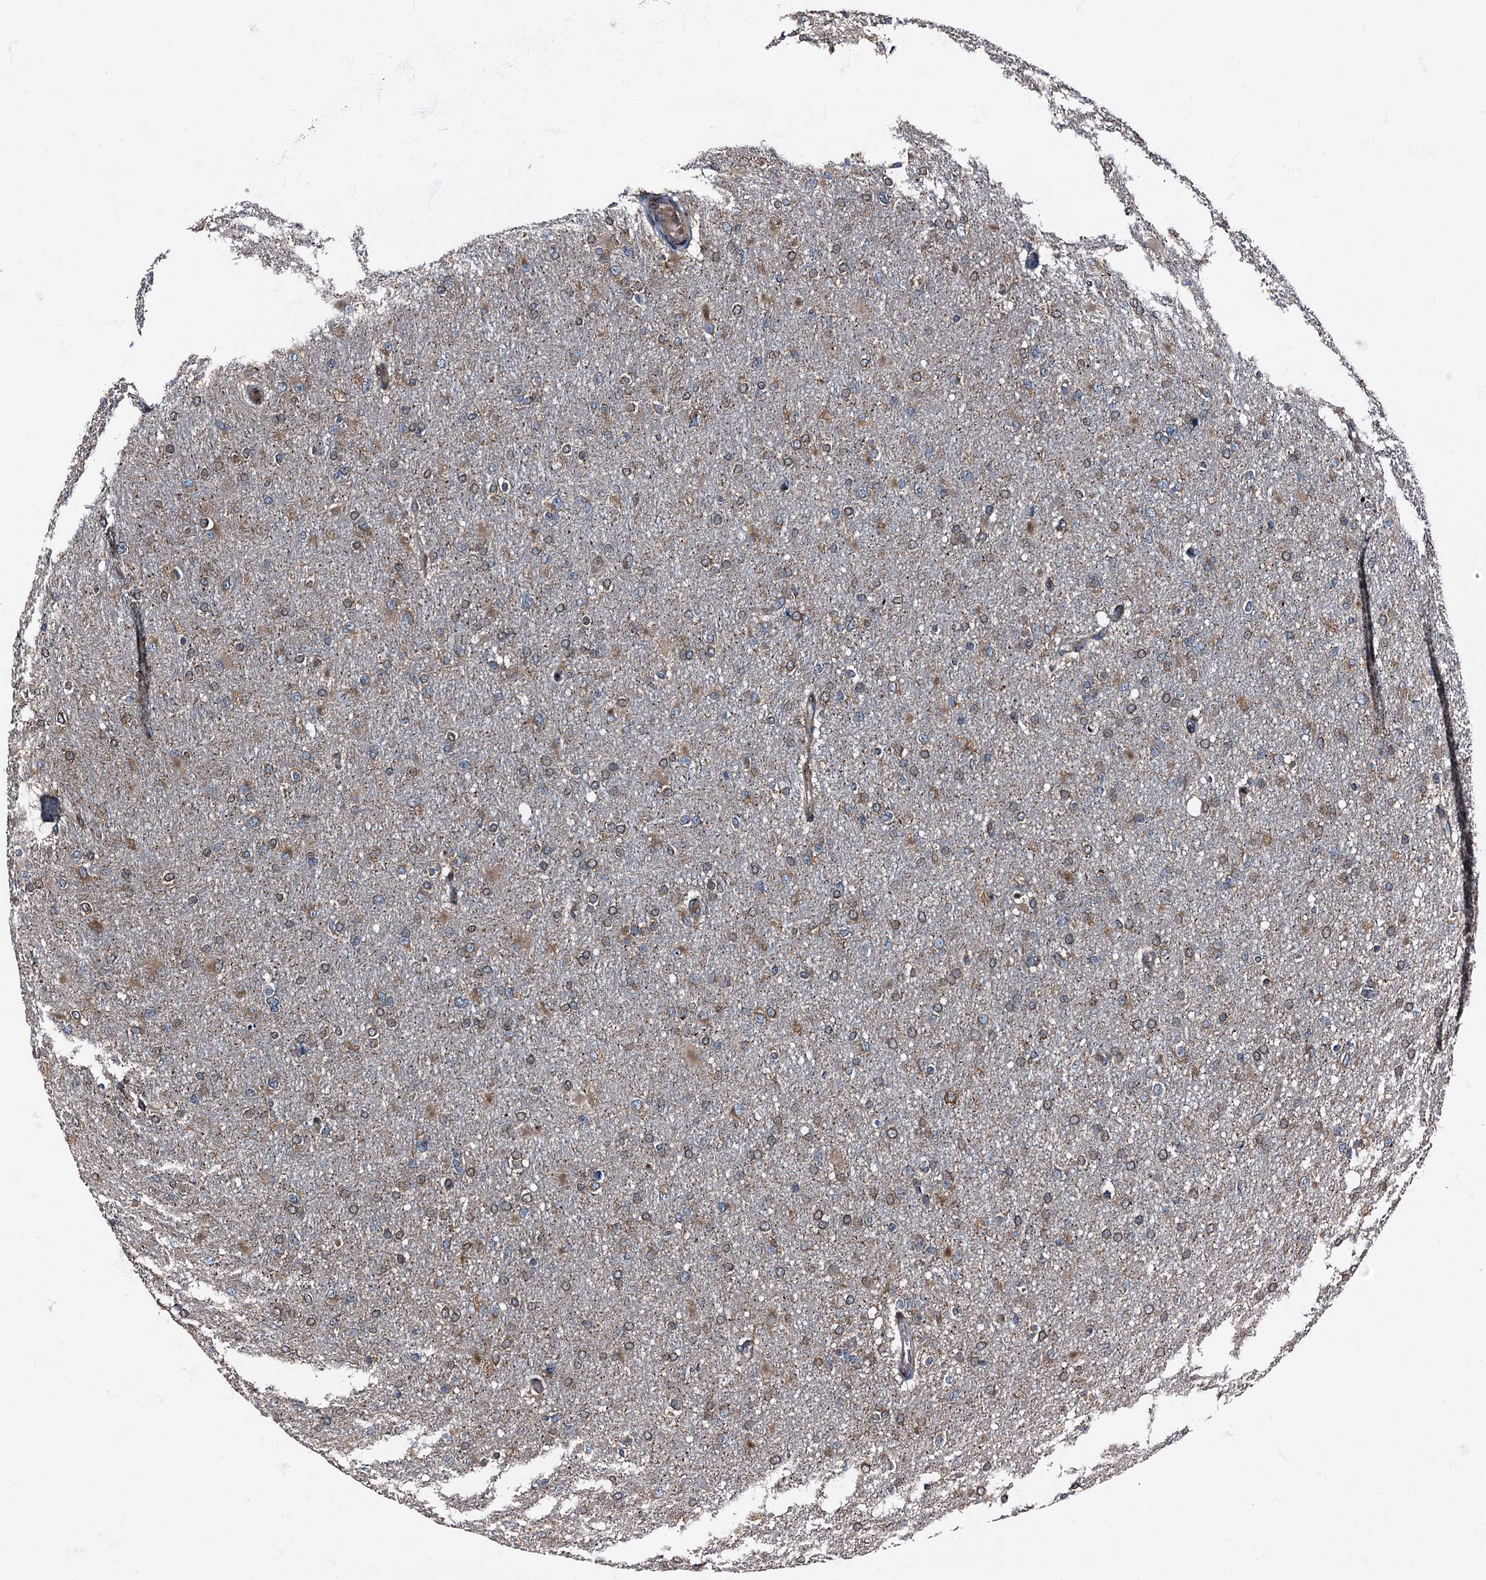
{"staining": {"intensity": "moderate", "quantity": "25%-75%", "location": "cytoplasmic/membranous"}, "tissue": "glioma", "cell_type": "Tumor cells", "image_type": "cancer", "snomed": [{"axis": "morphology", "description": "Glioma, malignant, High grade"}, {"axis": "topography", "description": "Cerebral cortex"}], "caption": "A micrograph showing moderate cytoplasmic/membranous staining in about 25%-75% of tumor cells in glioma, as visualized by brown immunohistochemical staining.", "gene": "ATP2C1", "patient": {"sex": "female", "age": 36}}